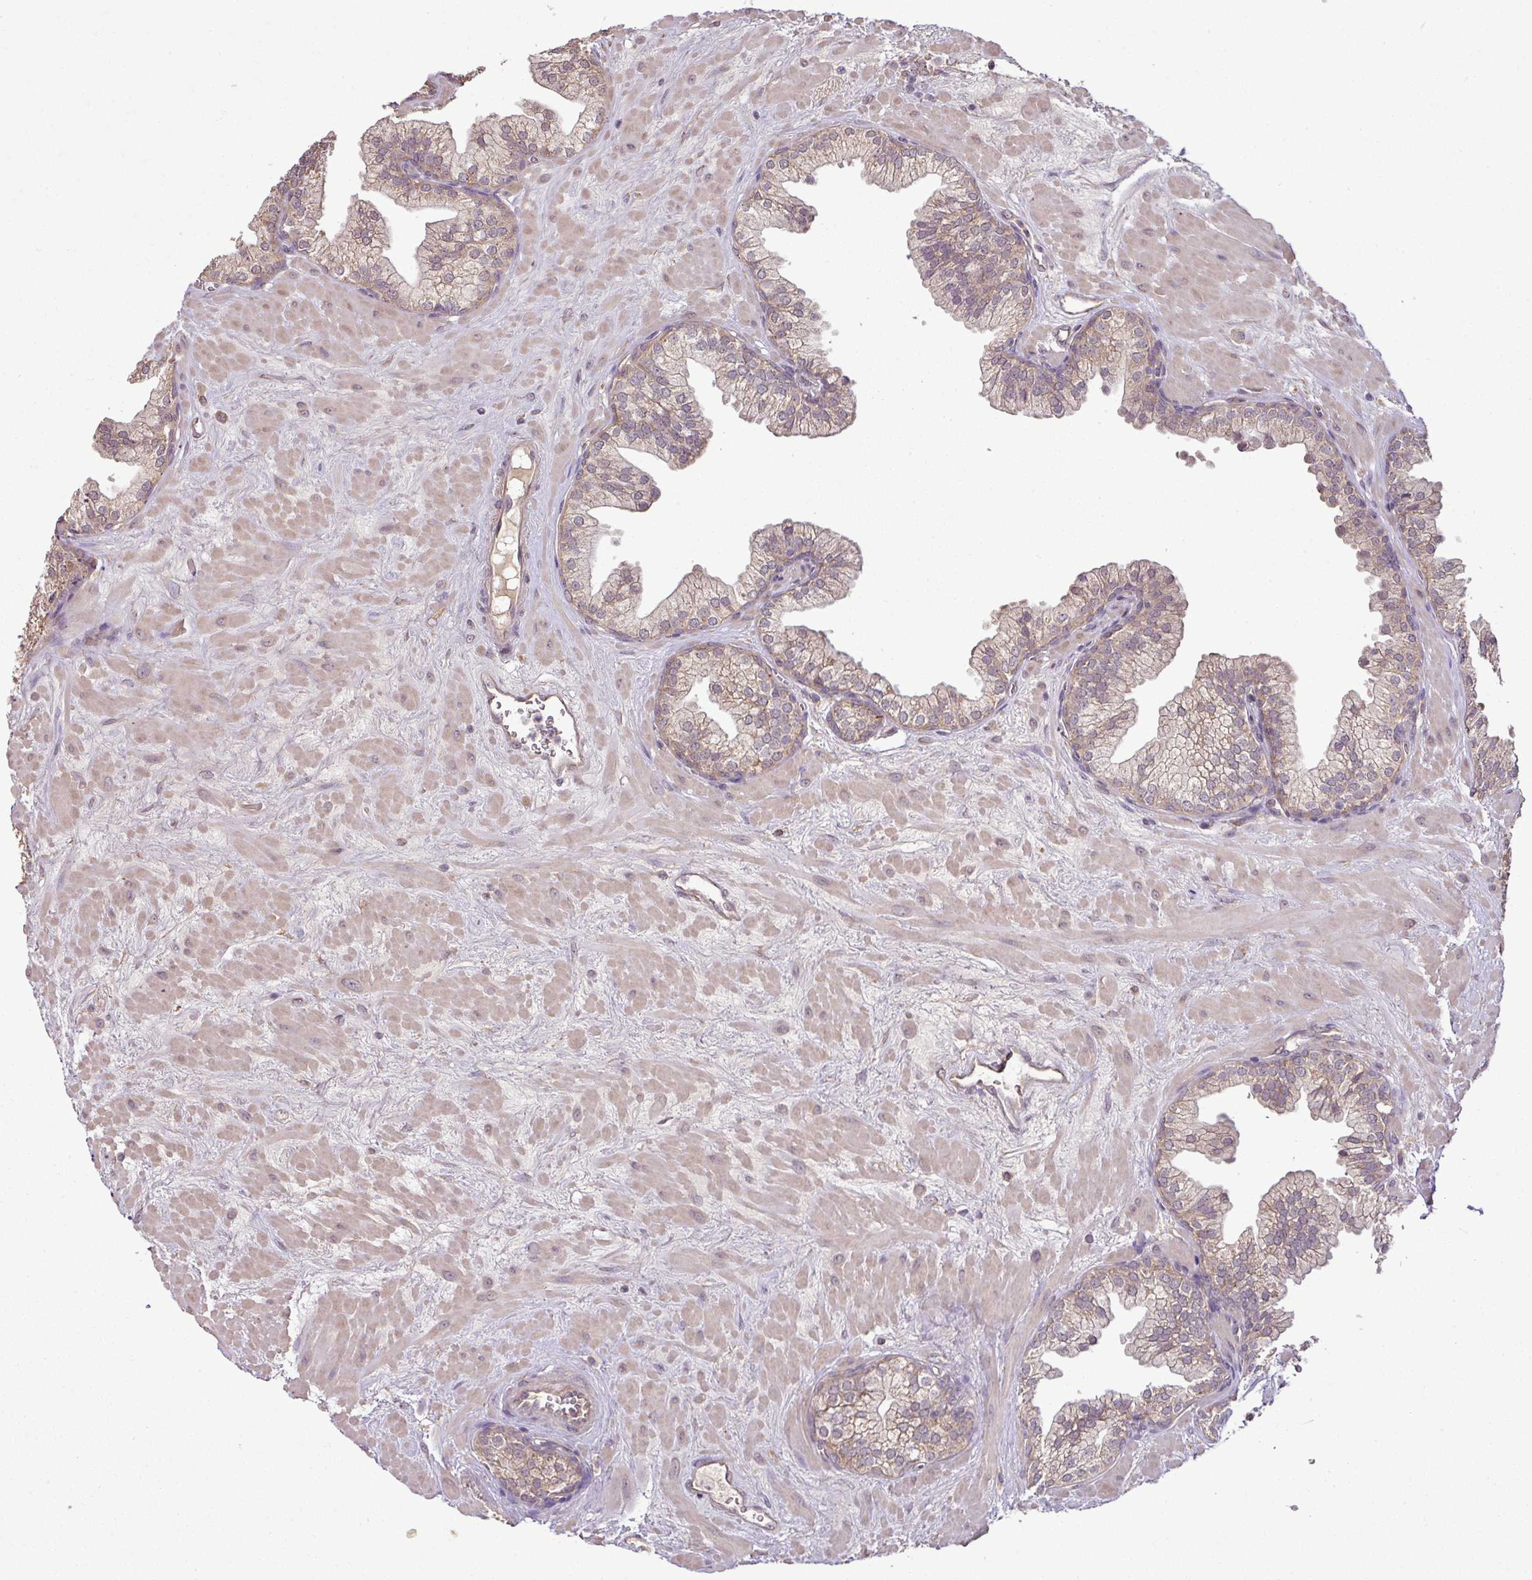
{"staining": {"intensity": "weak", "quantity": ">75%", "location": "cytoplasmic/membranous"}, "tissue": "prostate", "cell_type": "Glandular cells", "image_type": "normal", "snomed": [{"axis": "morphology", "description": "Normal tissue, NOS"}, {"axis": "topography", "description": "Prostate"}, {"axis": "topography", "description": "Peripheral nerve tissue"}], "caption": "This is an image of immunohistochemistry (IHC) staining of unremarkable prostate, which shows weak expression in the cytoplasmic/membranous of glandular cells.", "gene": "DNAAF4", "patient": {"sex": "male", "age": 61}}